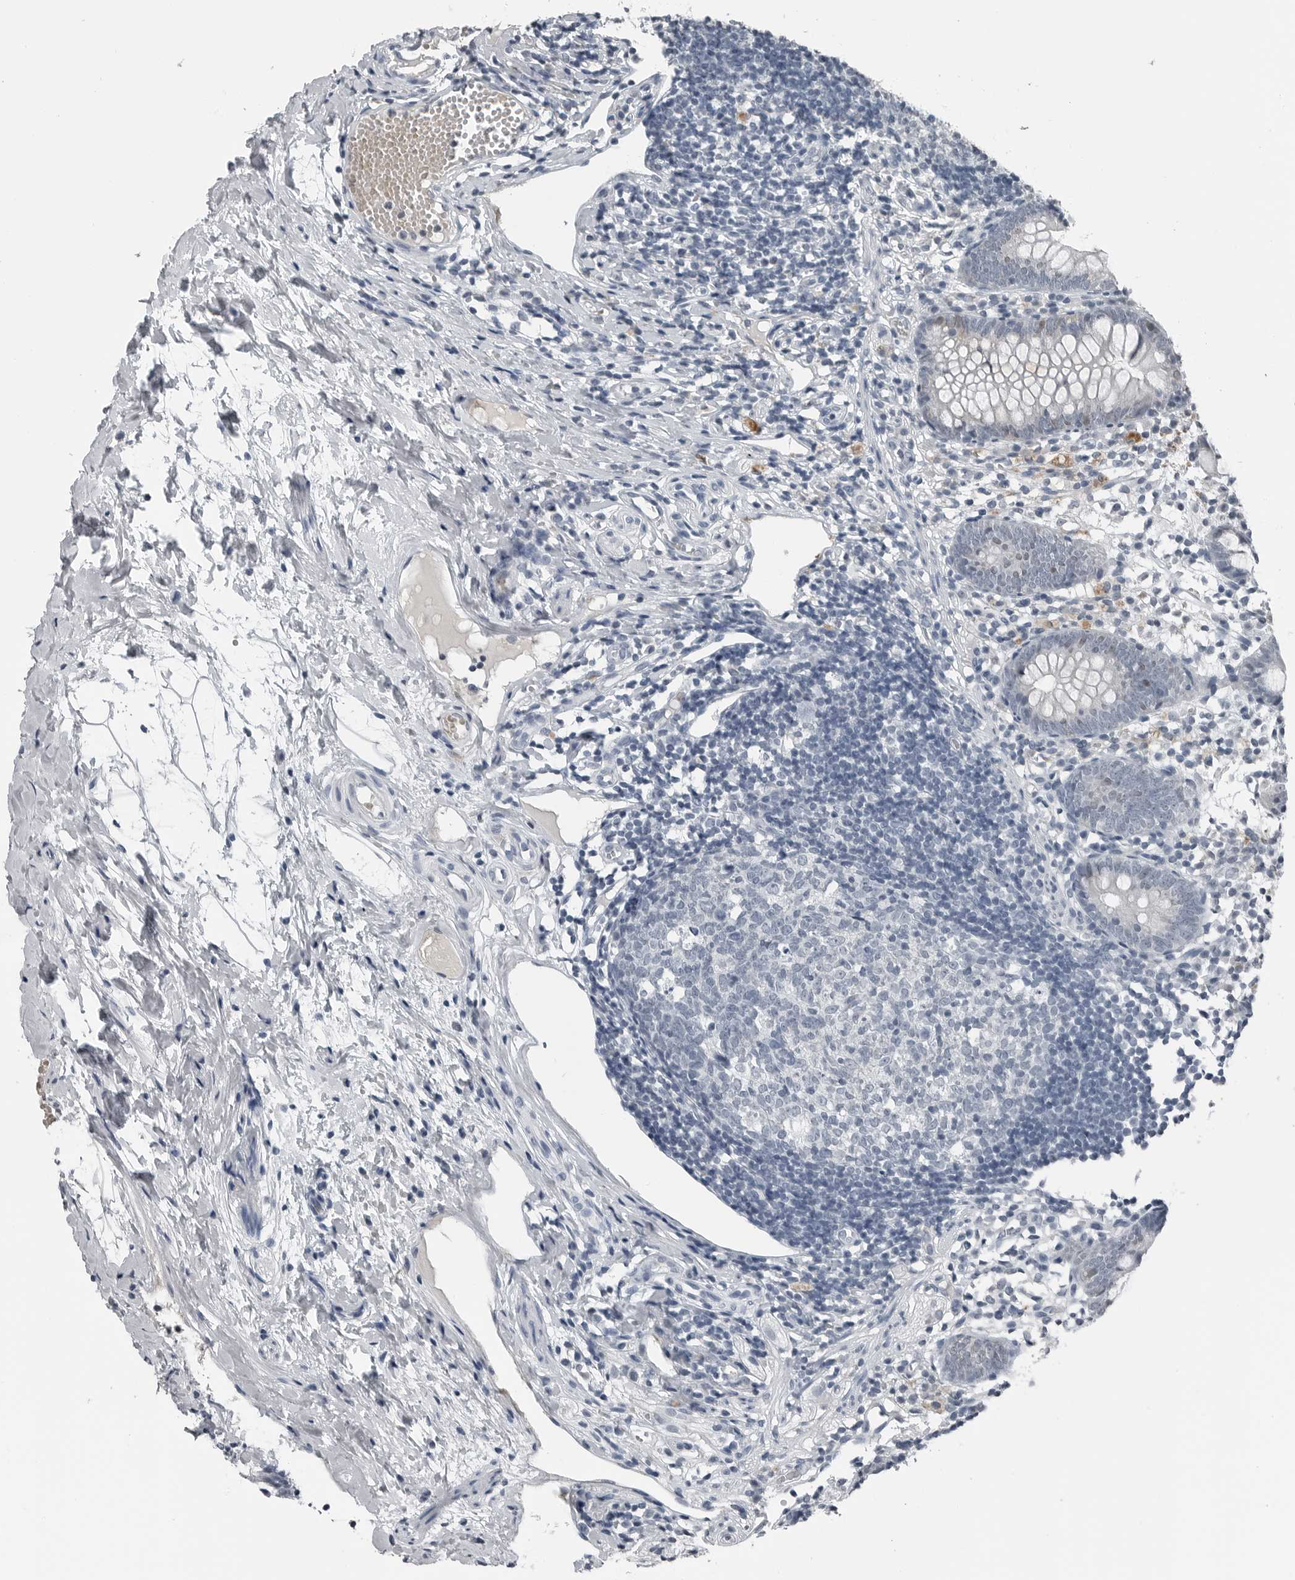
{"staining": {"intensity": "negative", "quantity": "none", "location": "none"}, "tissue": "appendix", "cell_type": "Glandular cells", "image_type": "normal", "snomed": [{"axis": "morphology", "description": "Normal tissue, NOS"}, {"axis": "topography", "description": "Appendix"}], "caption": "This image is of unremarkable appendix stained with immunohistochemistry to label a protein in brown with the nuclei are counter-stained blue. There is no expression in glandular cells.", "gene": "SPINK1", "patient": {"sex": "female", "age": 20}}